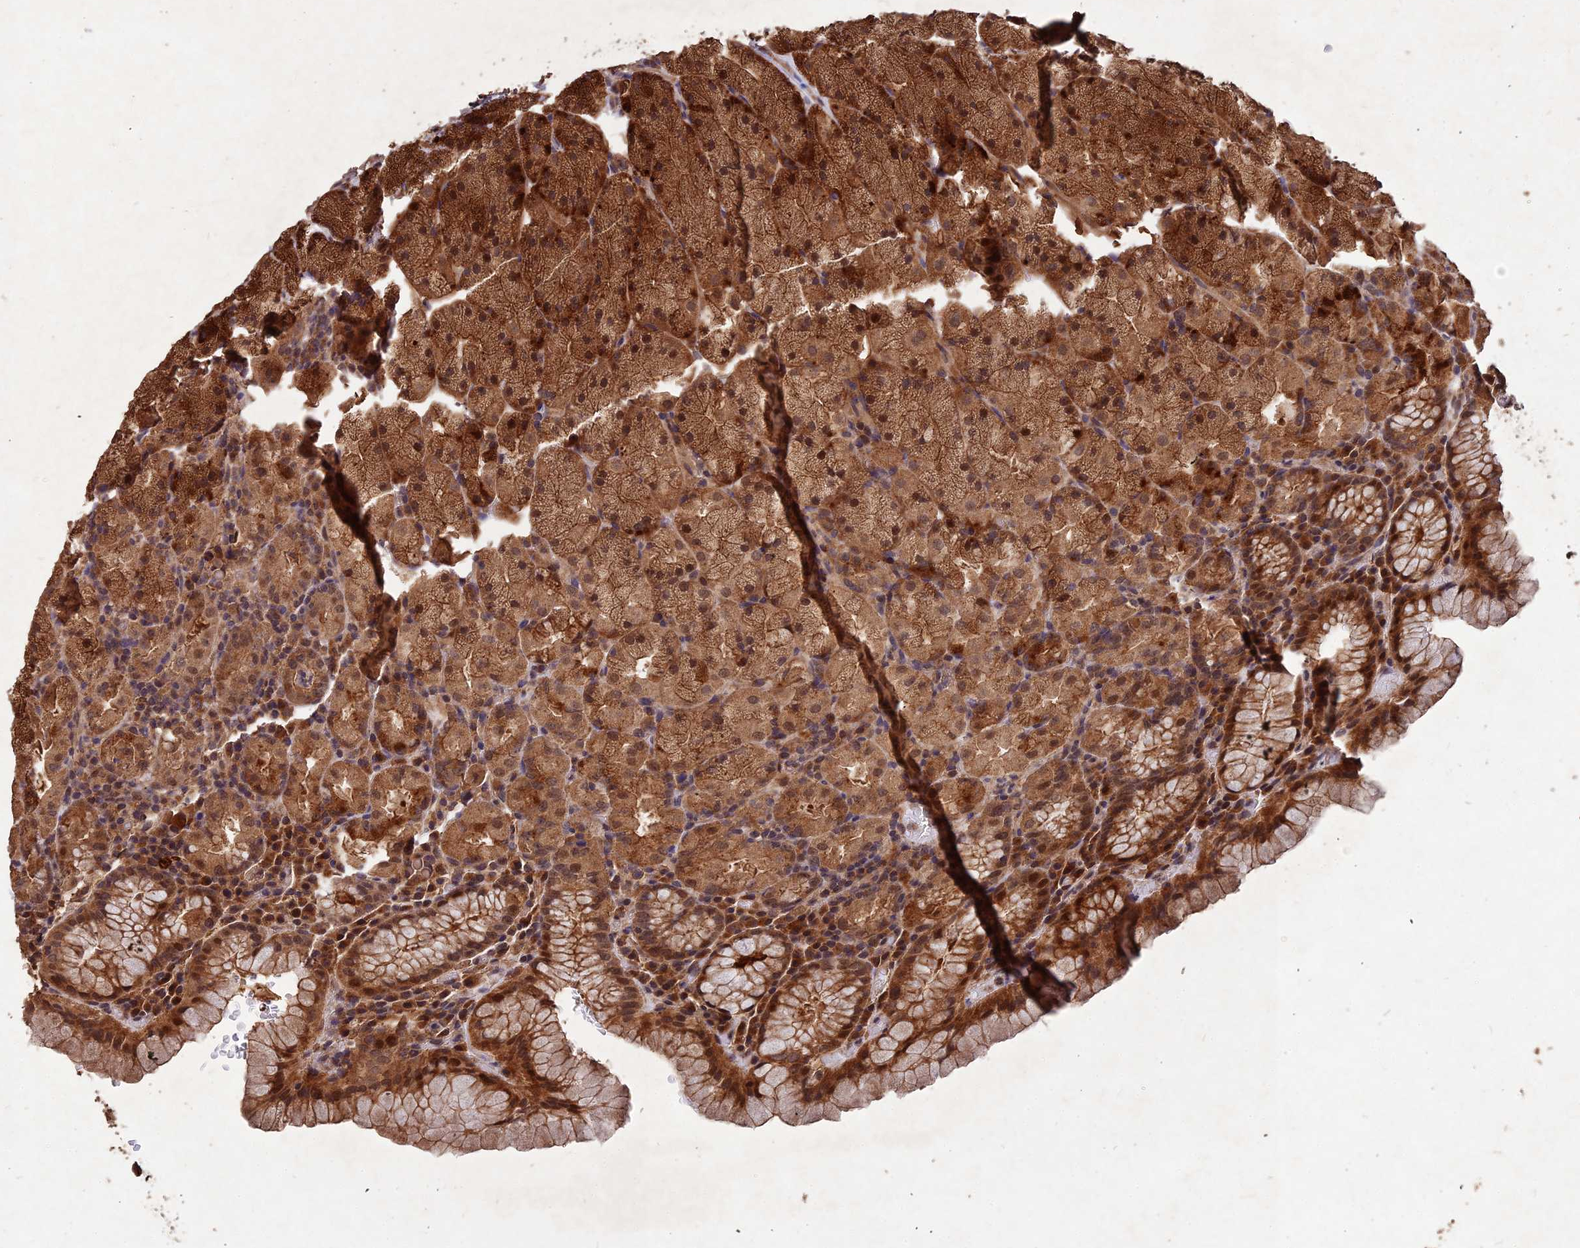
{"staining": {"intensity": "strong", "quantity": ">75%", "location": "cytoplasmic/membranous,nuclear"}, "tissue": "stomach", "cell_type": "Glandular cells", "image_type": "normal", "snomed": [{"axis": "morphology", "description": "Normal tissue, NOS"}, {"axis": "topography", "description": "Stomach, upper"}, {"axis": "topography", "description": "Stomach, lower"}], "caption": "Normal stomach demonstrates strong cytoplasmic/membranous,nuclear staining in about >75% of glandular cells, visualized by immunohistochemistry.", "gene": "SYMPK", "patient": {"sex": "male", "age": 80}}